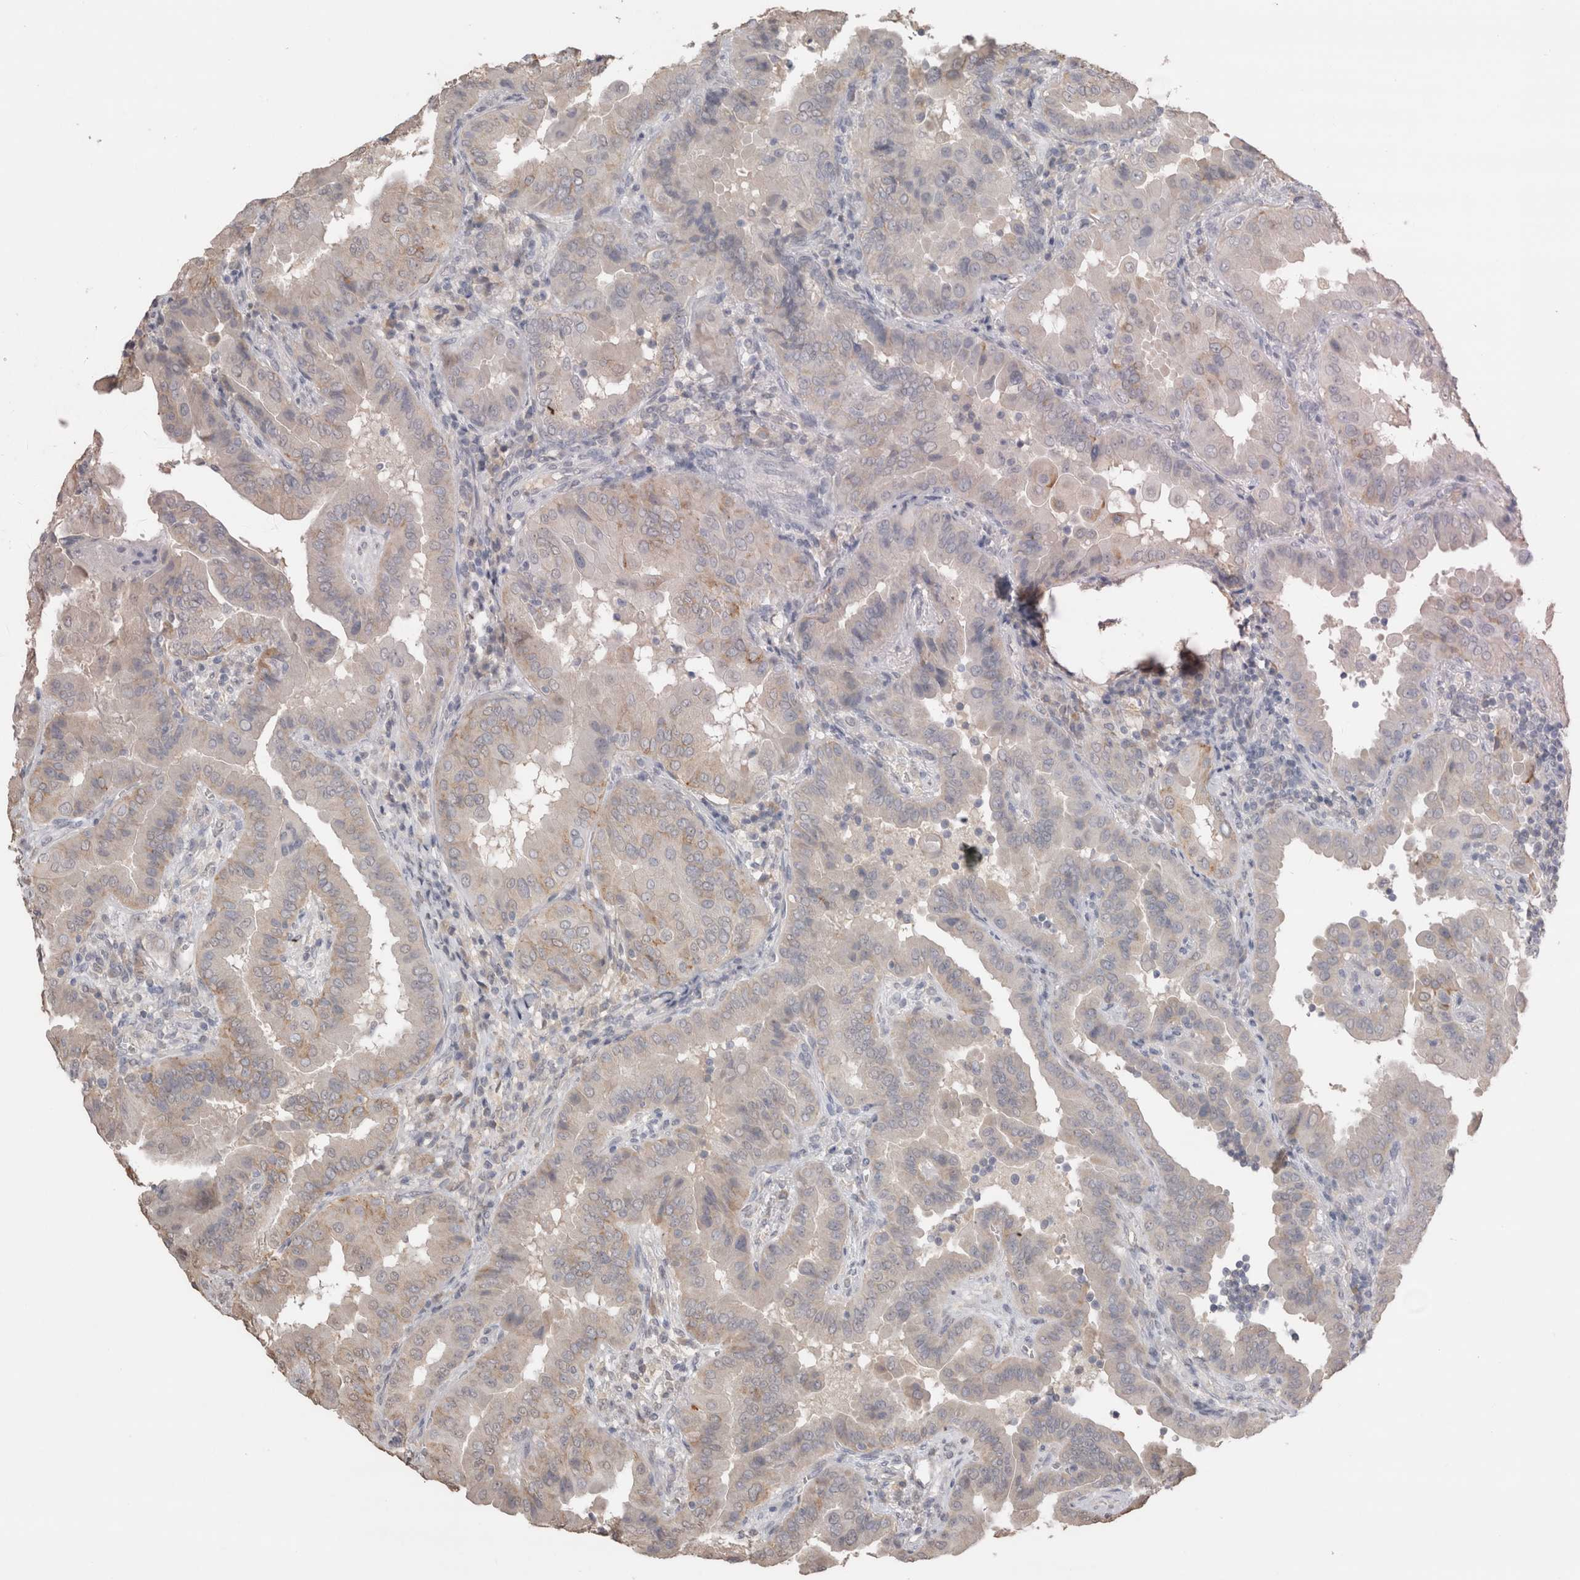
{"staining": {"intensity": "weak", "quantity": "<25%", "location": "cytoplasmic/membranous"}, "tissue": "thyroid cancer", "cell_type": "Tumor cells", "image_type": "cancer", "snomed": [{"axis": "morphology", "description": "Papillary adenocarcinoma, NOS"}, {"axis": "topography", "description": "Thyroid gland"}], "caption": "An IHC image of papillary adenocarcinoma (thyroid) is shown. There is no staining in tumor cells of papillary adenocarcinoma (thyroid).", "gene": "NAALADL2", "patient": {"sex": "male", "age": 33}}